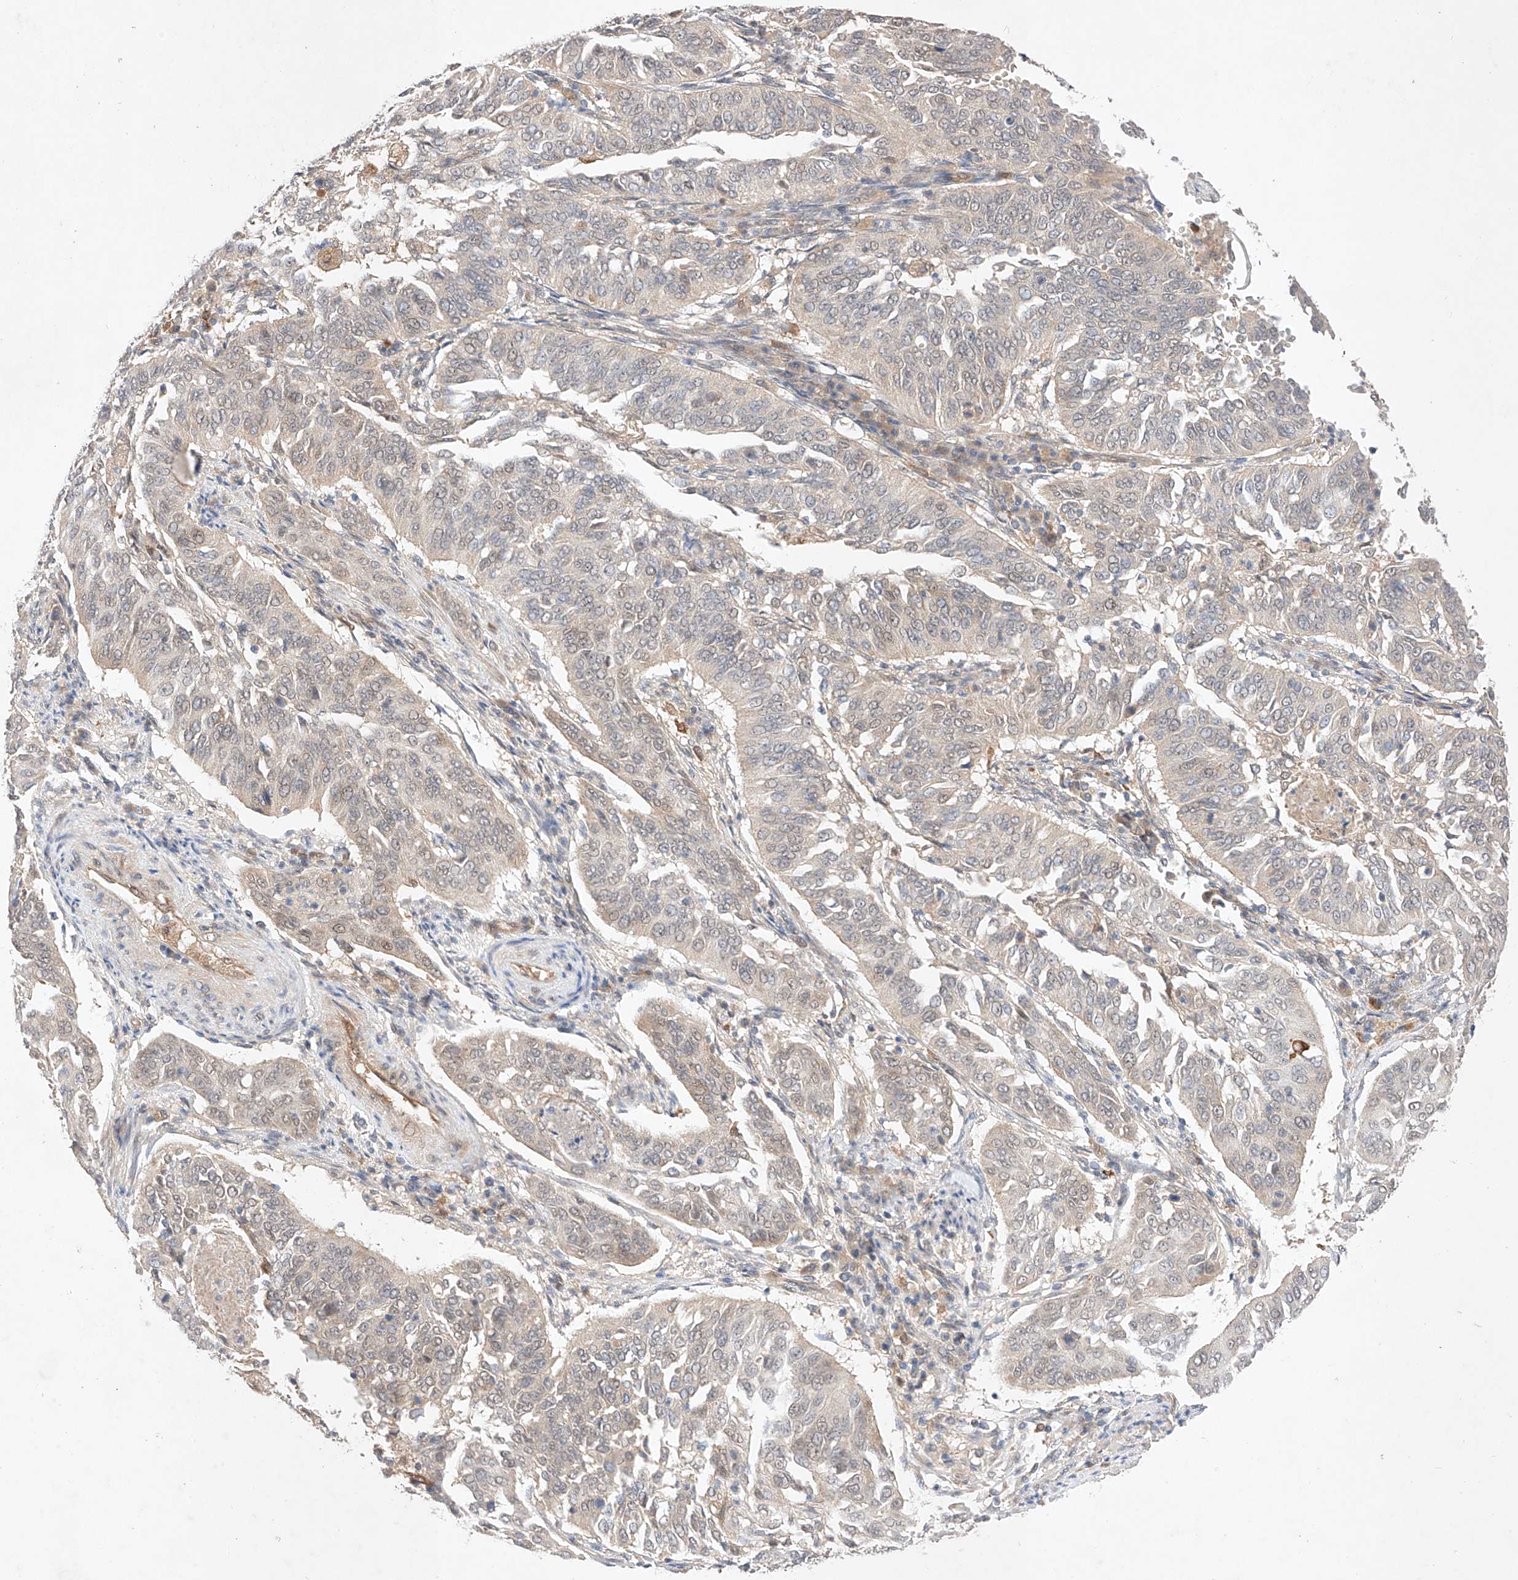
{"staining": {"intensity": "negative", "quantity": "none", "location": "none"}, "tissue": "cervical cancer", "cell_type": "Tumor cells", "image_type": "cancer", "snomed": [{"axis": "morphology", "description": "Normal tissue, NOS"}, {"axis": "morphology", "description": "Squamous cell carcinoma, NOS"}, {"axis": "topography", "description": "Cervix"}], "caption": "Immunohistochemistry histopathology image of human cervical cancer stained for a protein (brown), which reveals no staining in tumor cells. (DAB IHC visualized using brightfield microscopy, high magnification).", "gene": "ZNF124", "patient": {"sex": "female", "age": 39}}